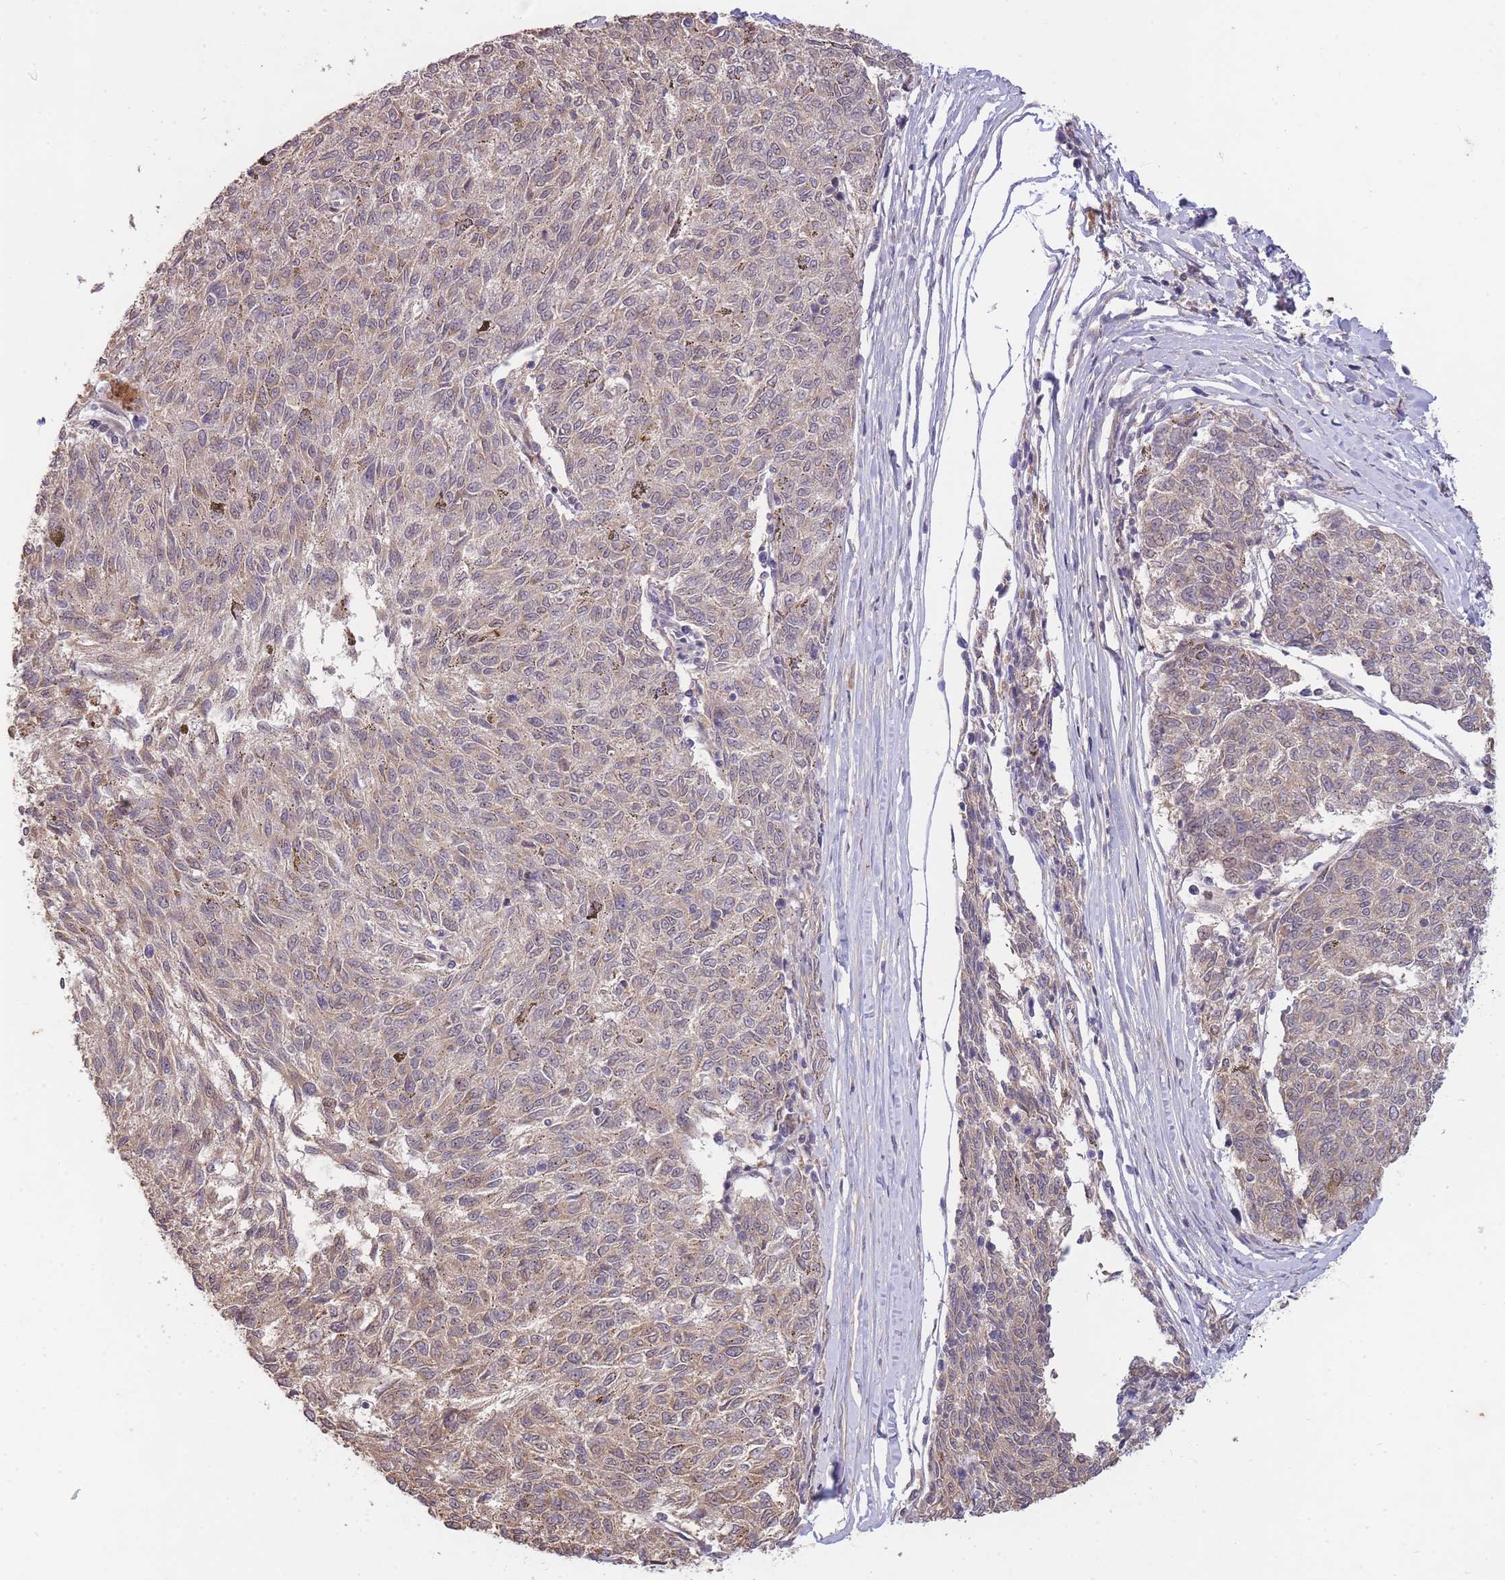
{"staining": {"intensity": "weak", "quantity": "25%-75%", "location": "cytoplasmic/membranous,nuclear"}, "tissue": "melanoma", "cell_type": "Tumor cells", "image_type": "cancer", "snomed": [{"axis": "morphology", "description": "Malignant melanoma, NOS"}, {"axis": "topography", "description": "Skin"}], "caption": "A histopathology image of malignant melanoma stained for a protein reveals weak cytoplasmic/membranous and nuclear brown staining in tumor cells. (IHC, brightfield microscopy, high magnification).", "gene": "SMC6", "patient": {"sex": "female", "age": 72}}